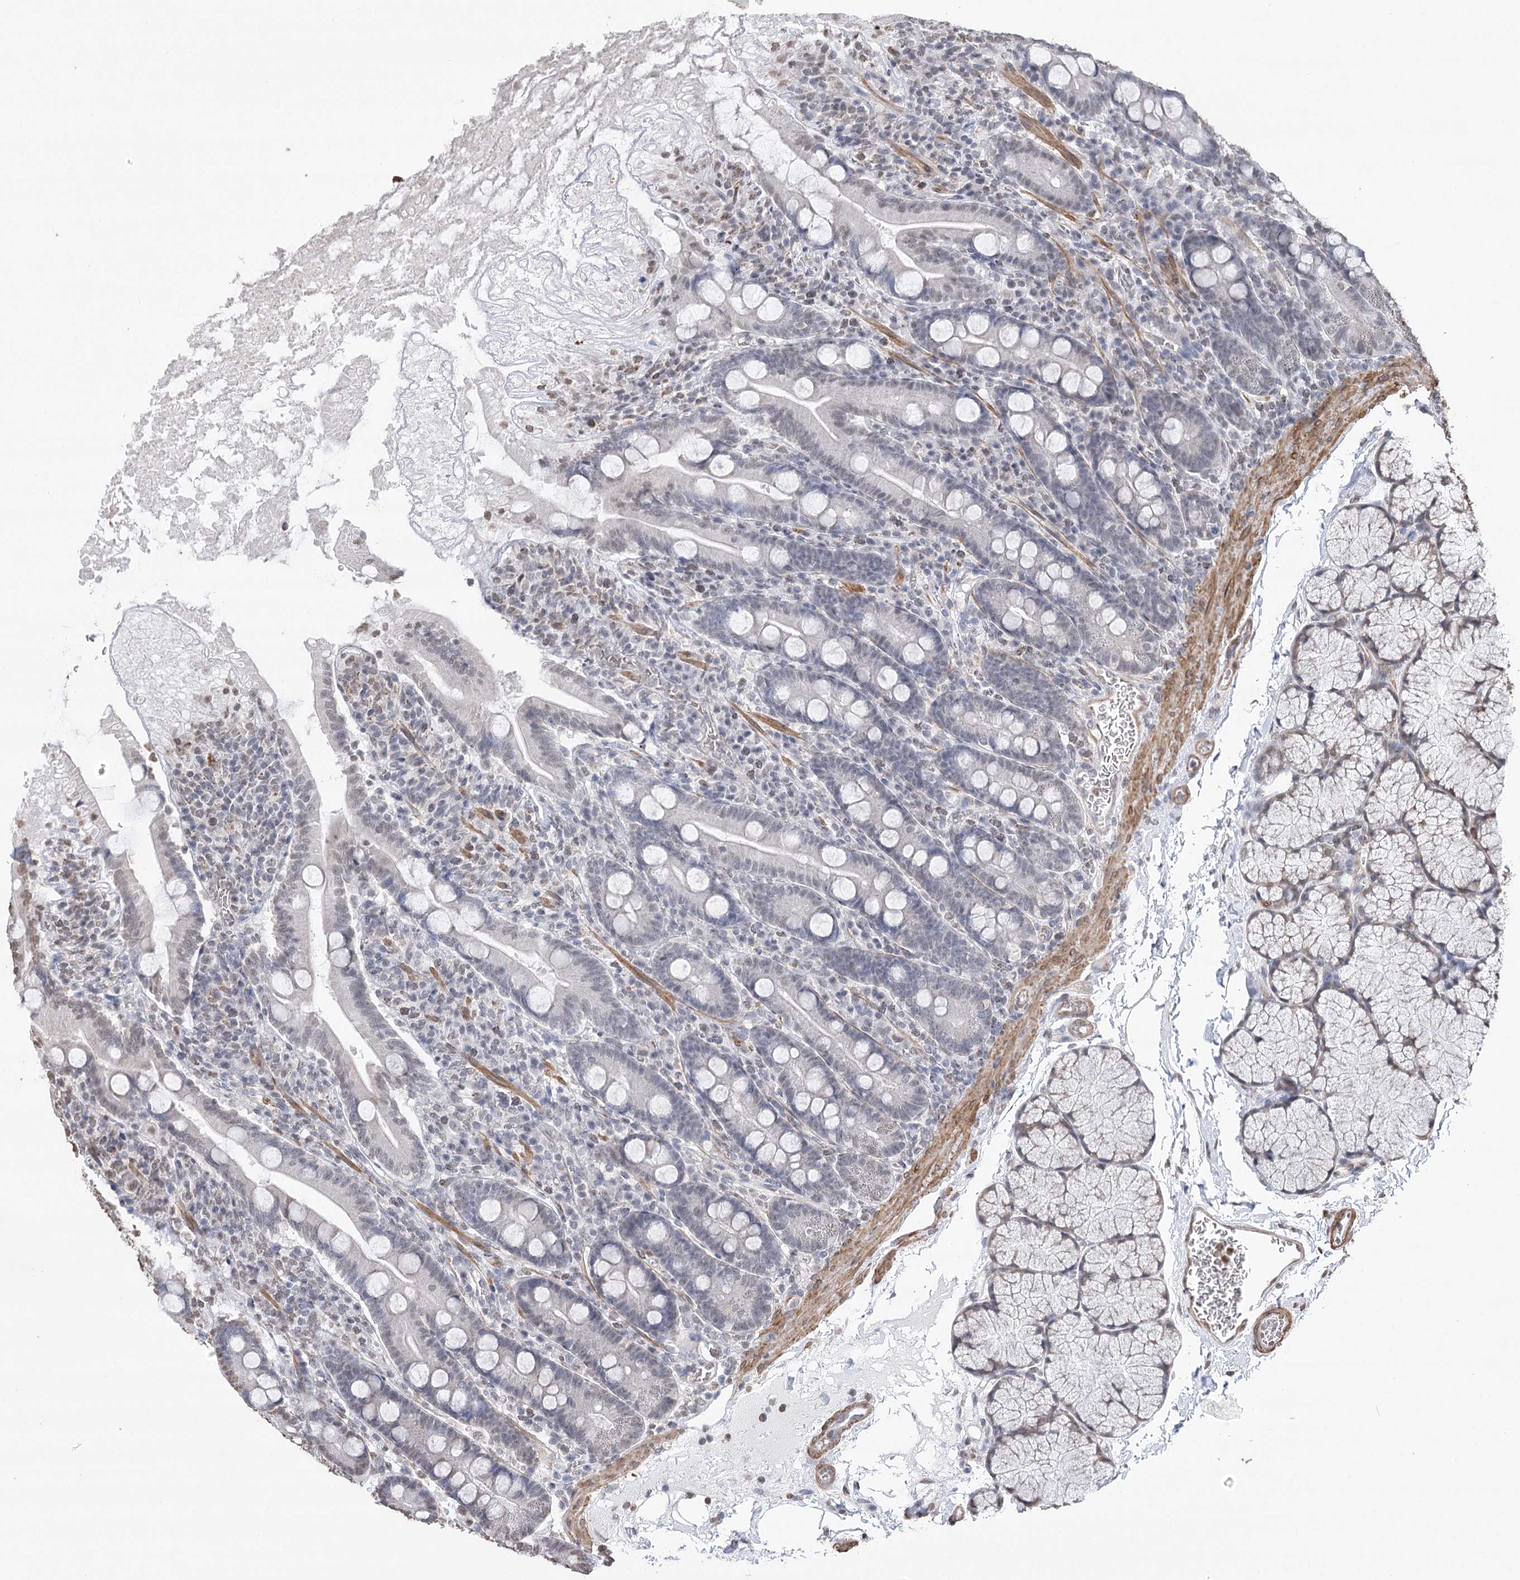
{"staining": {"intensity": "weak", "quantity": "<25%", "location": "nuclear"}, "tissue": "duodenum", "cell_type": "Glandular cells", "image_type": "normal", "snomed": [{"axis": "morphology", "description": "Normal tissue, NOS"}, {"axis": "topography", "description": "Duodenum"}], "caption": "Immunohistochemistry (IHC) image of unremarkable duodenum: duodenum stained with DAB shows no significant protein staining in glandular cells.", "gene": "ENSG00000275740", "patient": {"sex": "male", "age": 35}}